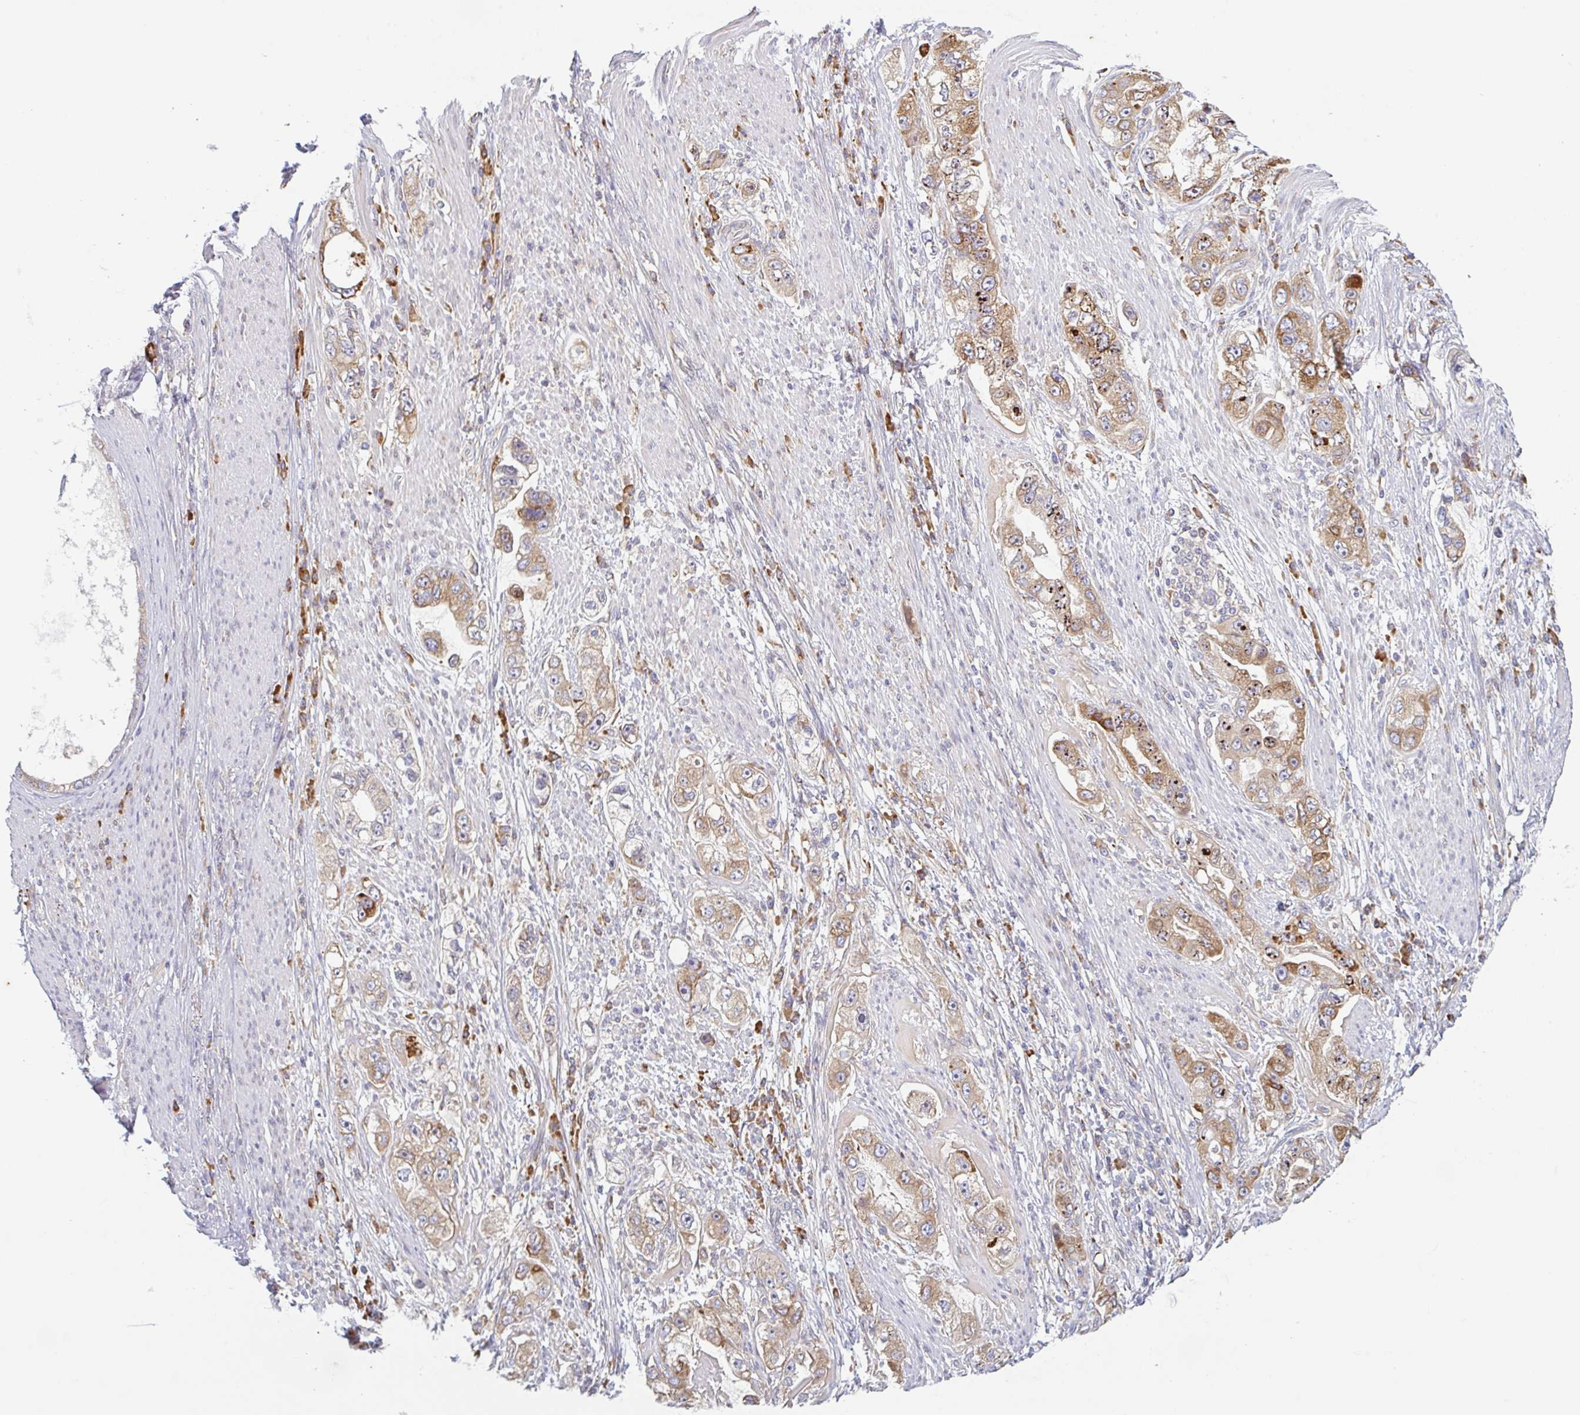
{"staining": {"intensity": "strong", "quantity": "<25%", "location": "cytoplasmic/membranous"}, "tissue": "stomach cancer", "cell_type": "Tumor cells", "image_type": "cancer", "snomed": [{"axis": "morphology", "description": "Adenocarcinoma, NOS"}, {"axis": "topography", "description": "Stomach, lower"}], "caption": "Brown immunohistochemical staining in stomach cancer (adenocarcinoma) reveals strong cytoplasmic/membranous staining in approximately <25% of tumor cells.", "gene": "RIT1", "patient": {"sex": "female", "age": 93}}